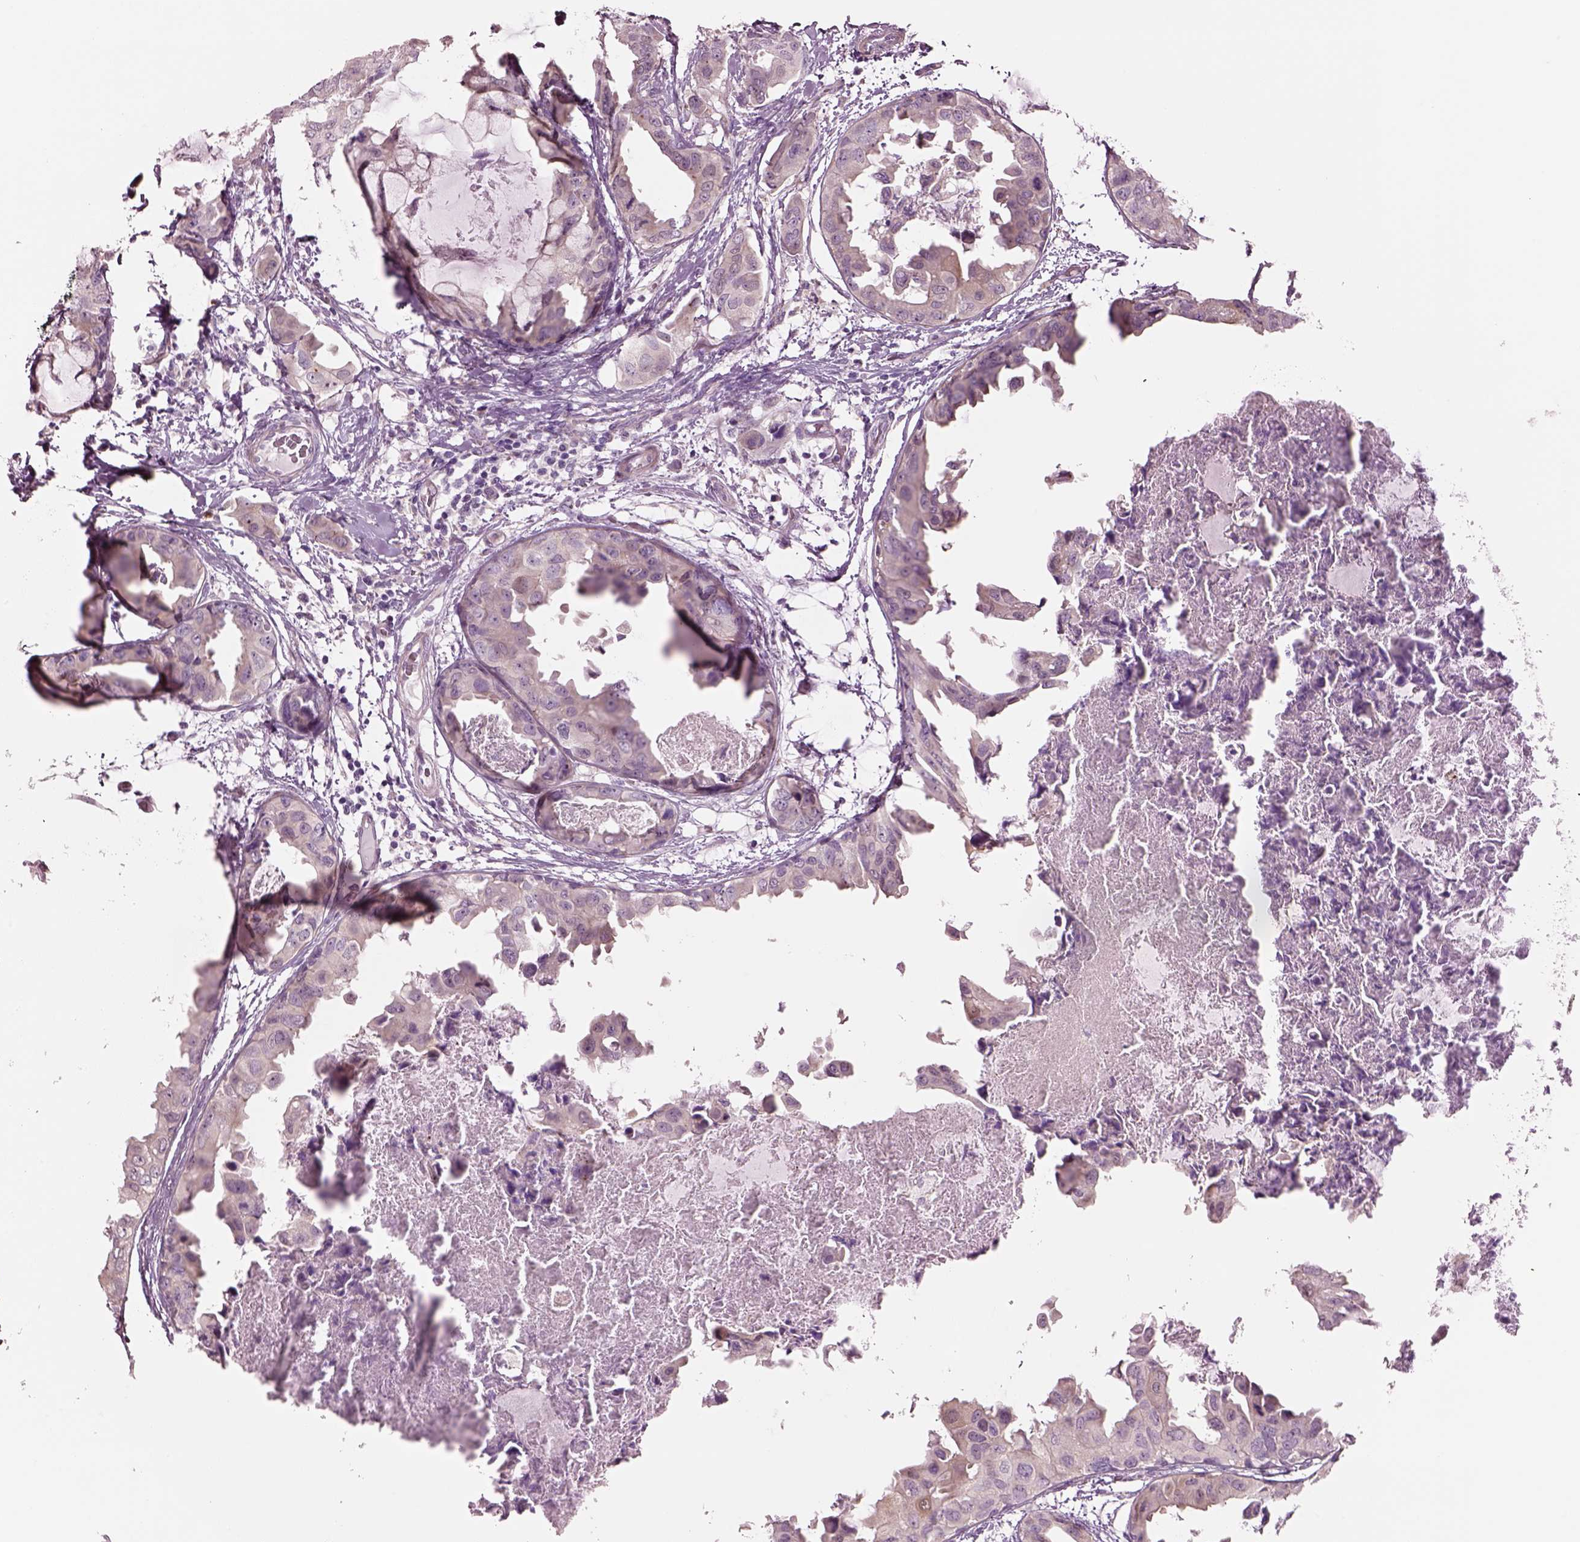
{"staining": {"intensity": "negative", "quantity": "none", "location": "none"}, "tissue": "breast cancer", "cell_type": "Tumor cells", "image_type": "cancer", "snomed": [{"axis": "morphology", "description": "Normal tissue, NOS"}, {"axis": "morphology", "description": "Duct carcinoma"}, {"axis": "topography", "description": "Breast"}], "caption": "Tumor cells are negative for protein expression in human breast invasive ductal carcinoma.", "gene": "SCML2", "patient": {"sex": "female", "age": 40}}